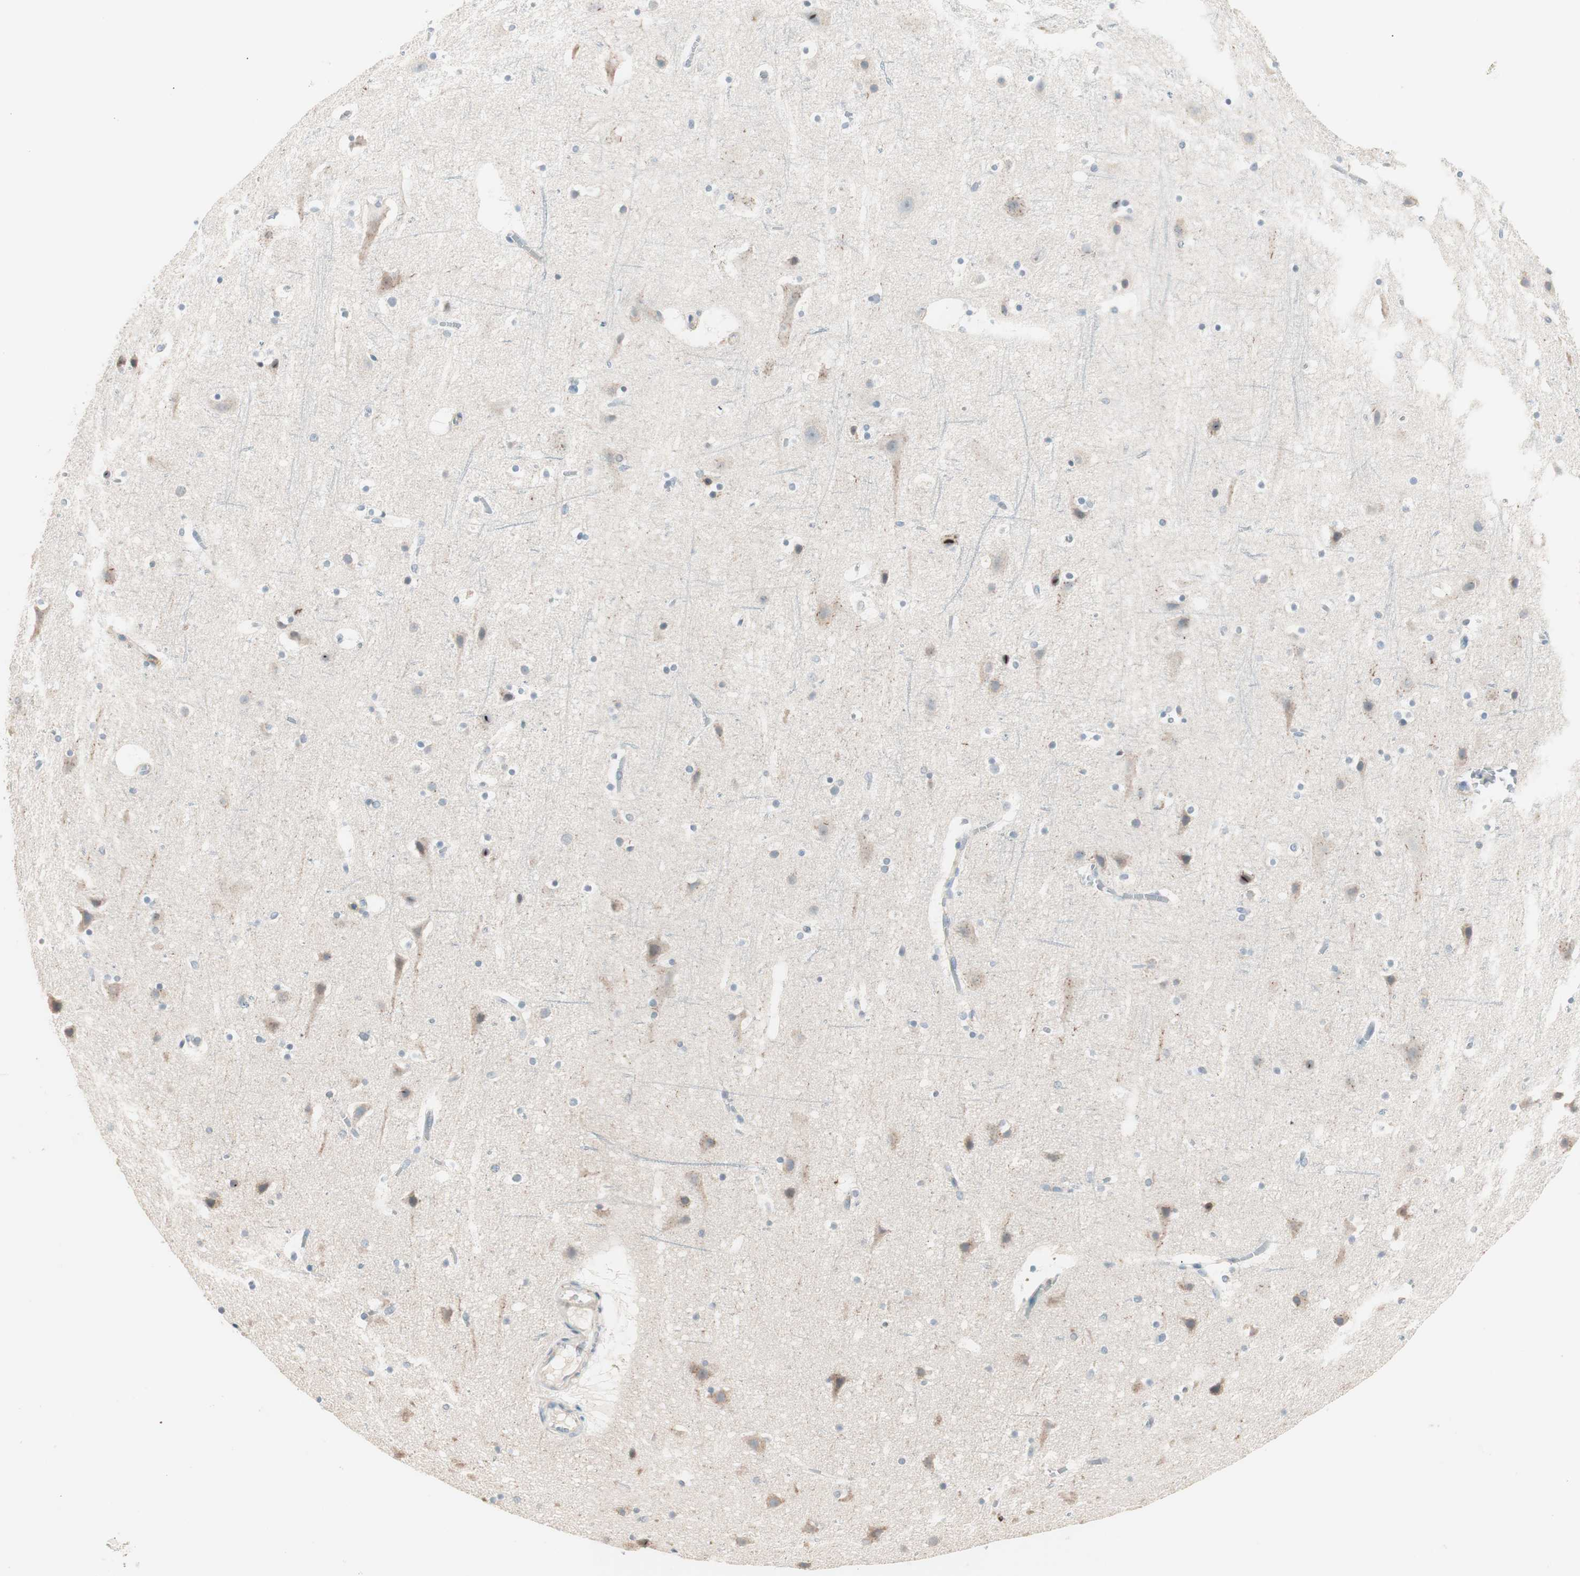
{"staining": {"intensity": "weak", "quantity": "25%-75%", "location": "cytoplasmic/membranous"}, "tissue": "cerebral cortex", "cell_type": "Endothelial cells", "image_type": "normal", "snomed": [{"axis": "morphology", "description": "Normal tissue, NOS"}, {"axis": "topography", "description": "Cerebral cortex"}], "caption": "Weak cytoplasmic/membranous expression is present in about 25%-75% of endothelial cells in benign cerebral cortex.", "gene": "RAD54B", "patient": {"sex": "male", "age": 45}}